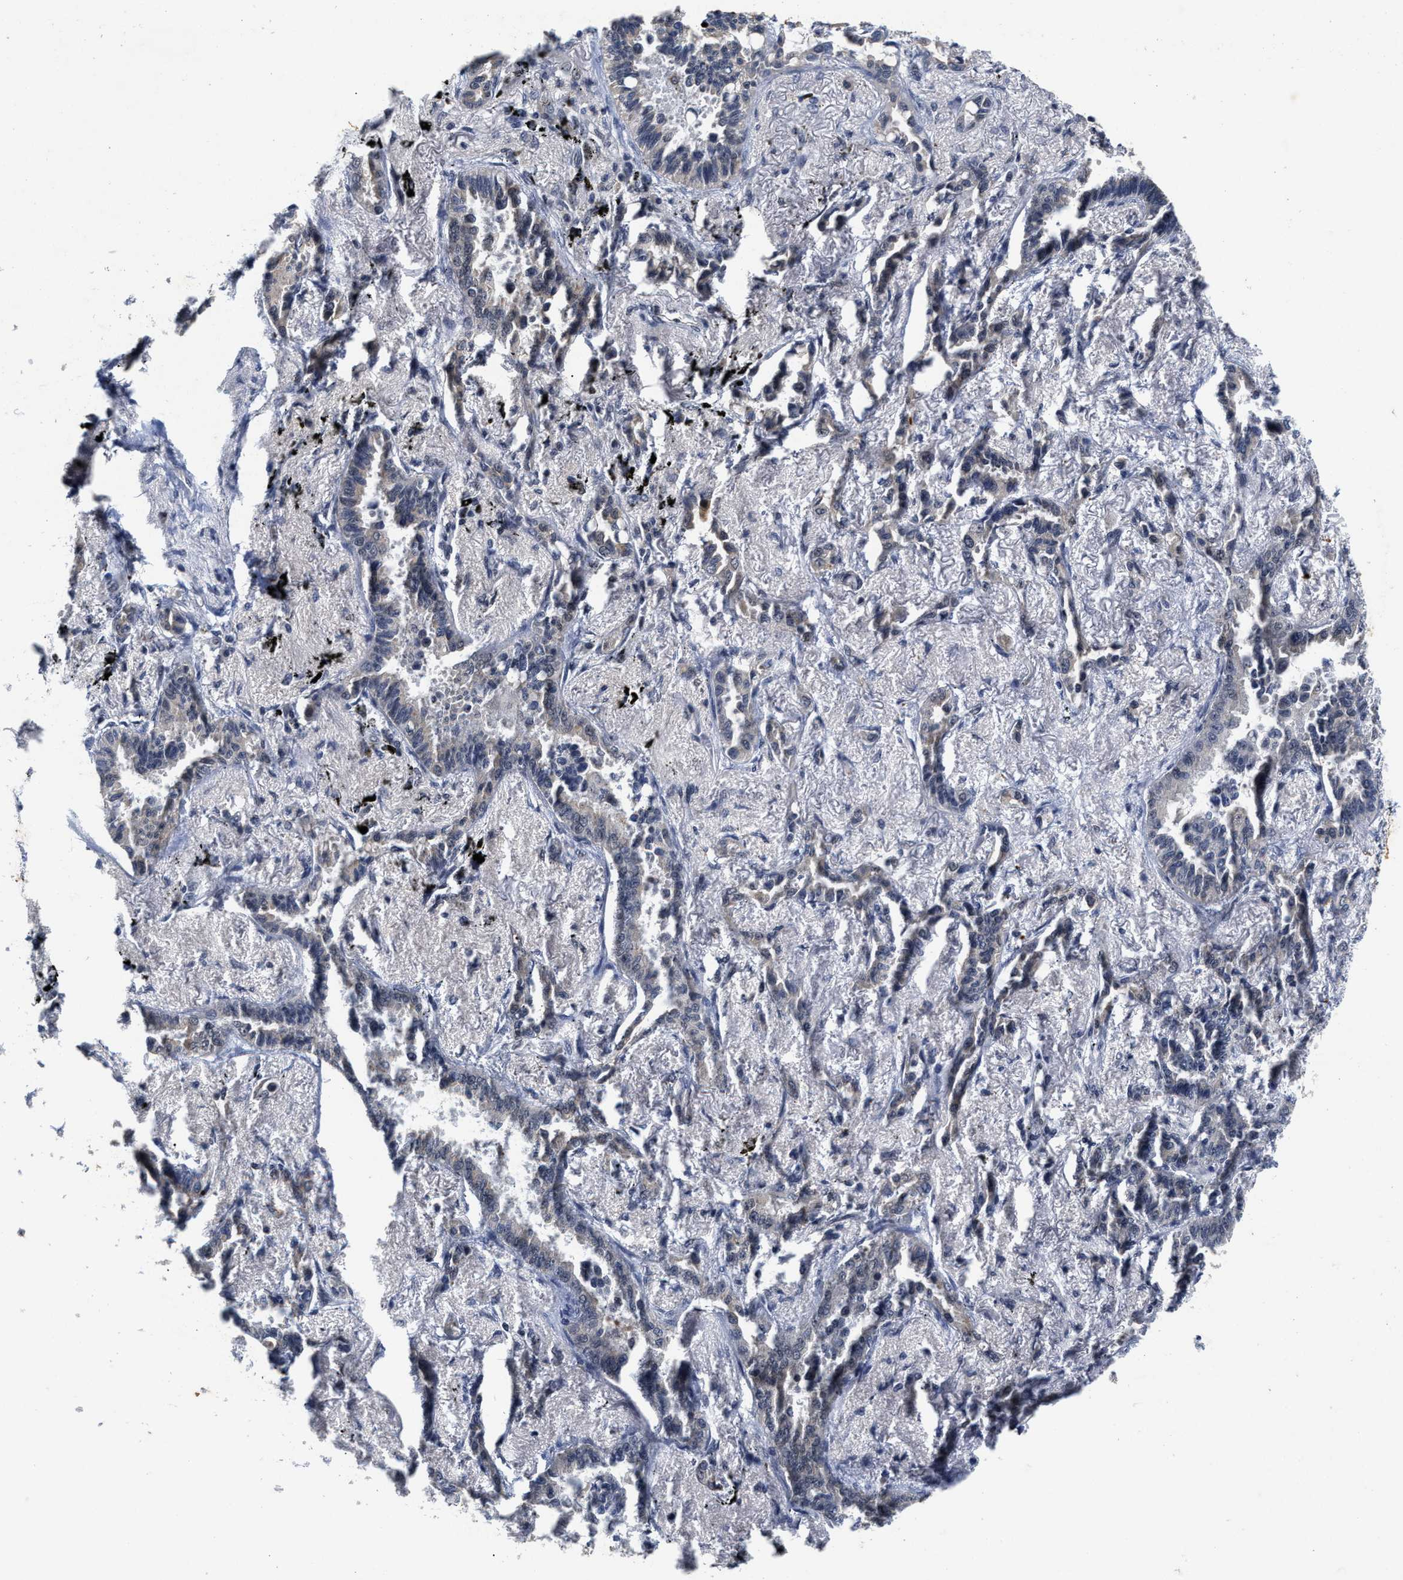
{"staining": {"intensity": "negative", "quantity": "none", "location": "none"}, "tissue": "lung cancer", "cell_type": "Tumor cells", "image_type": "cancer", "snomed": [{"axis": "morphology", "description": "Adenocarcinoma, NOS"}, {"axis": "topography", "description": "Lung"}], "caption": "This is a micrograph of immunohistochemistry staining of lung cancer, which shows no positivity in tumor cells.", "gene": "INIP", "patient": {"sex": "male", "age": 59}}